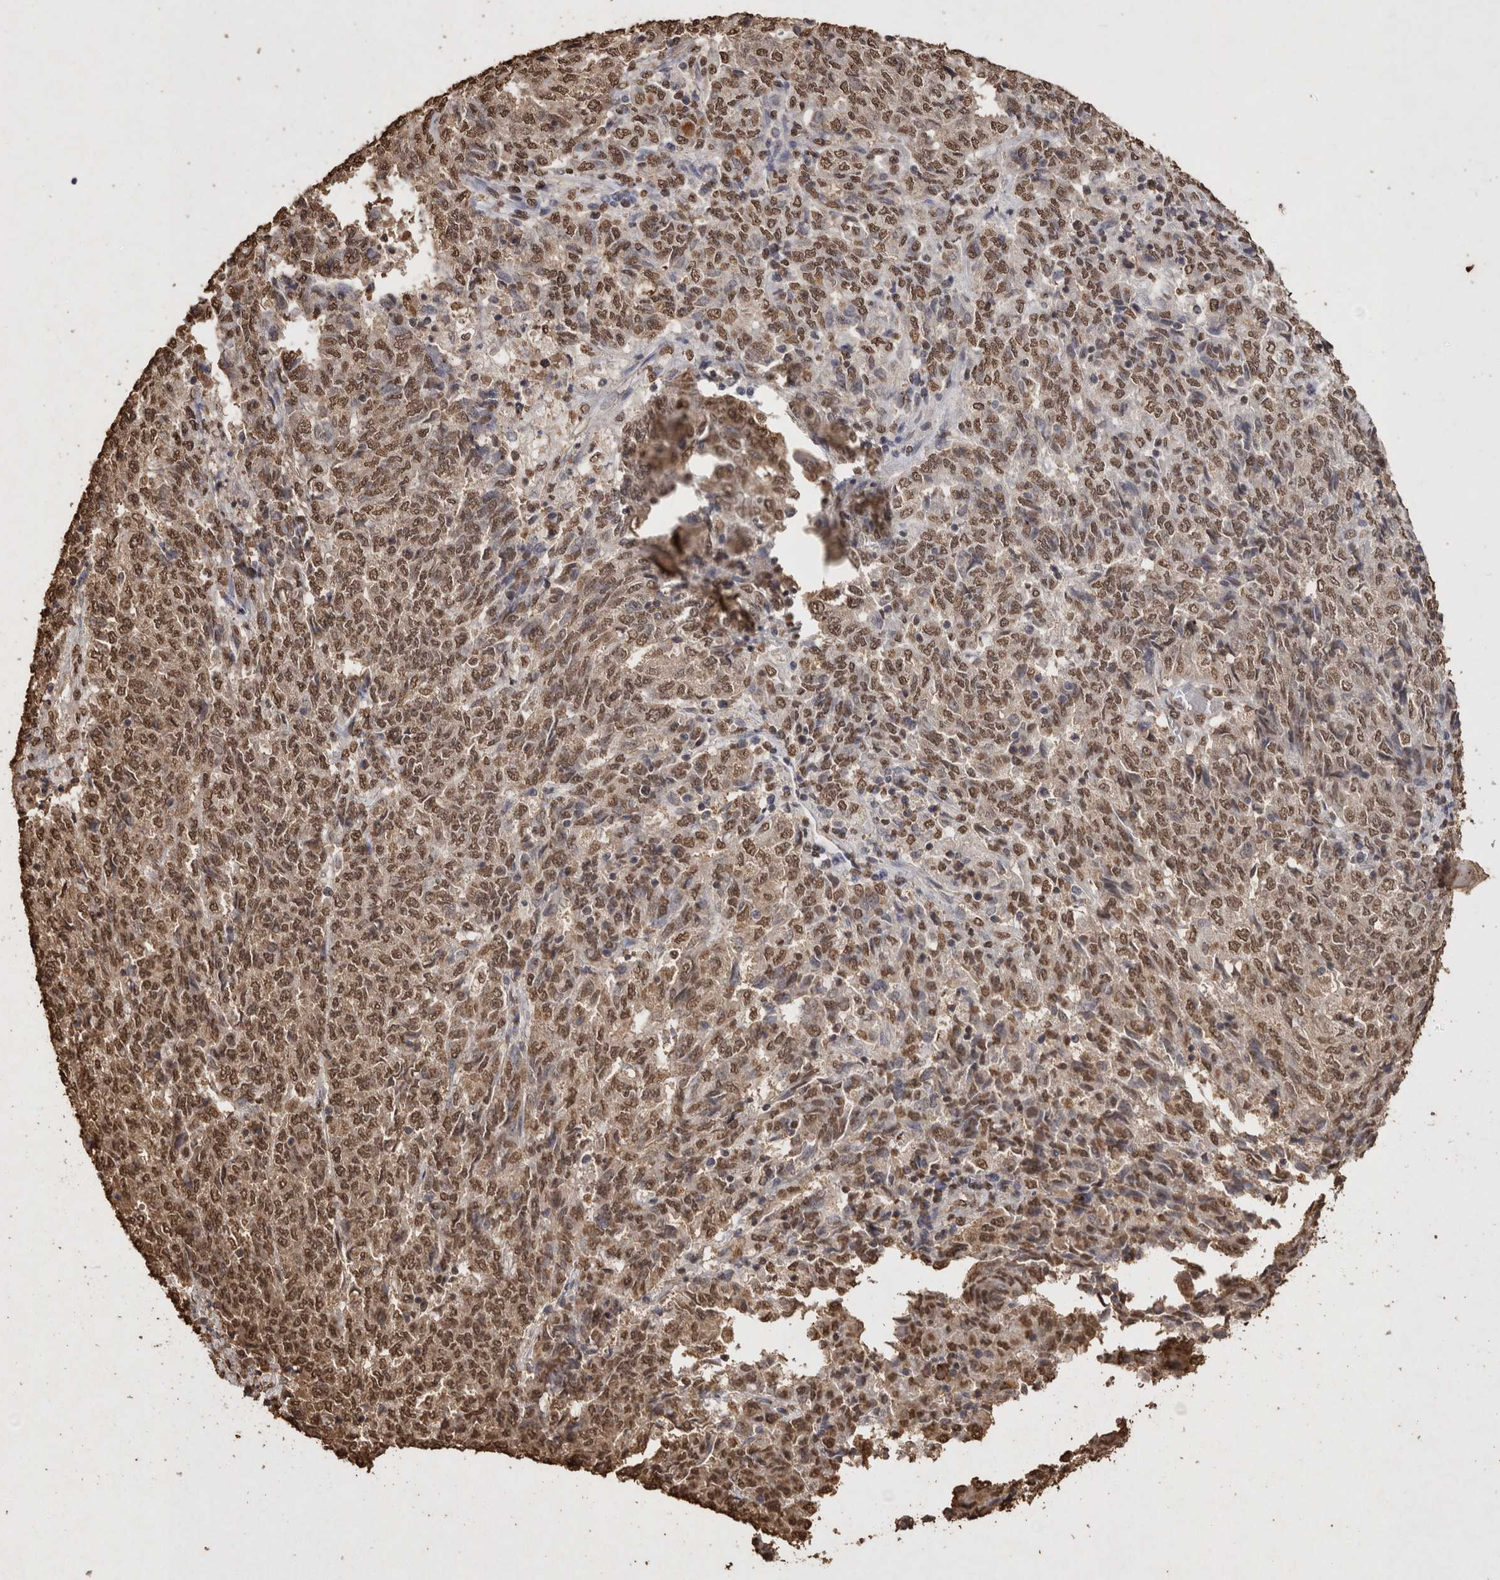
{"staining": {"intensity": "moderate", "quantity": ">75%", "location": "nuclear"}, "tissue": "endometrial cancer", "cell_type": "Tumor cells", "image_type": "cancer", "snomed": [{"axis": "morphology", "description": "Adenocarcinoma, NOS"}, {"axis": "topography", "description": "Endometrium"}], "caption": "Endometrial adenocarcinoma was stained to show a protein in brown. There is medium levels of moderate nuclear positivity in approximately >75% of tumor cells. (DAB IHC, brown staining for protein, blue staining for nuclei).", "gene": "FSTL3", "patient": {"sex": "female", "age": 80}}